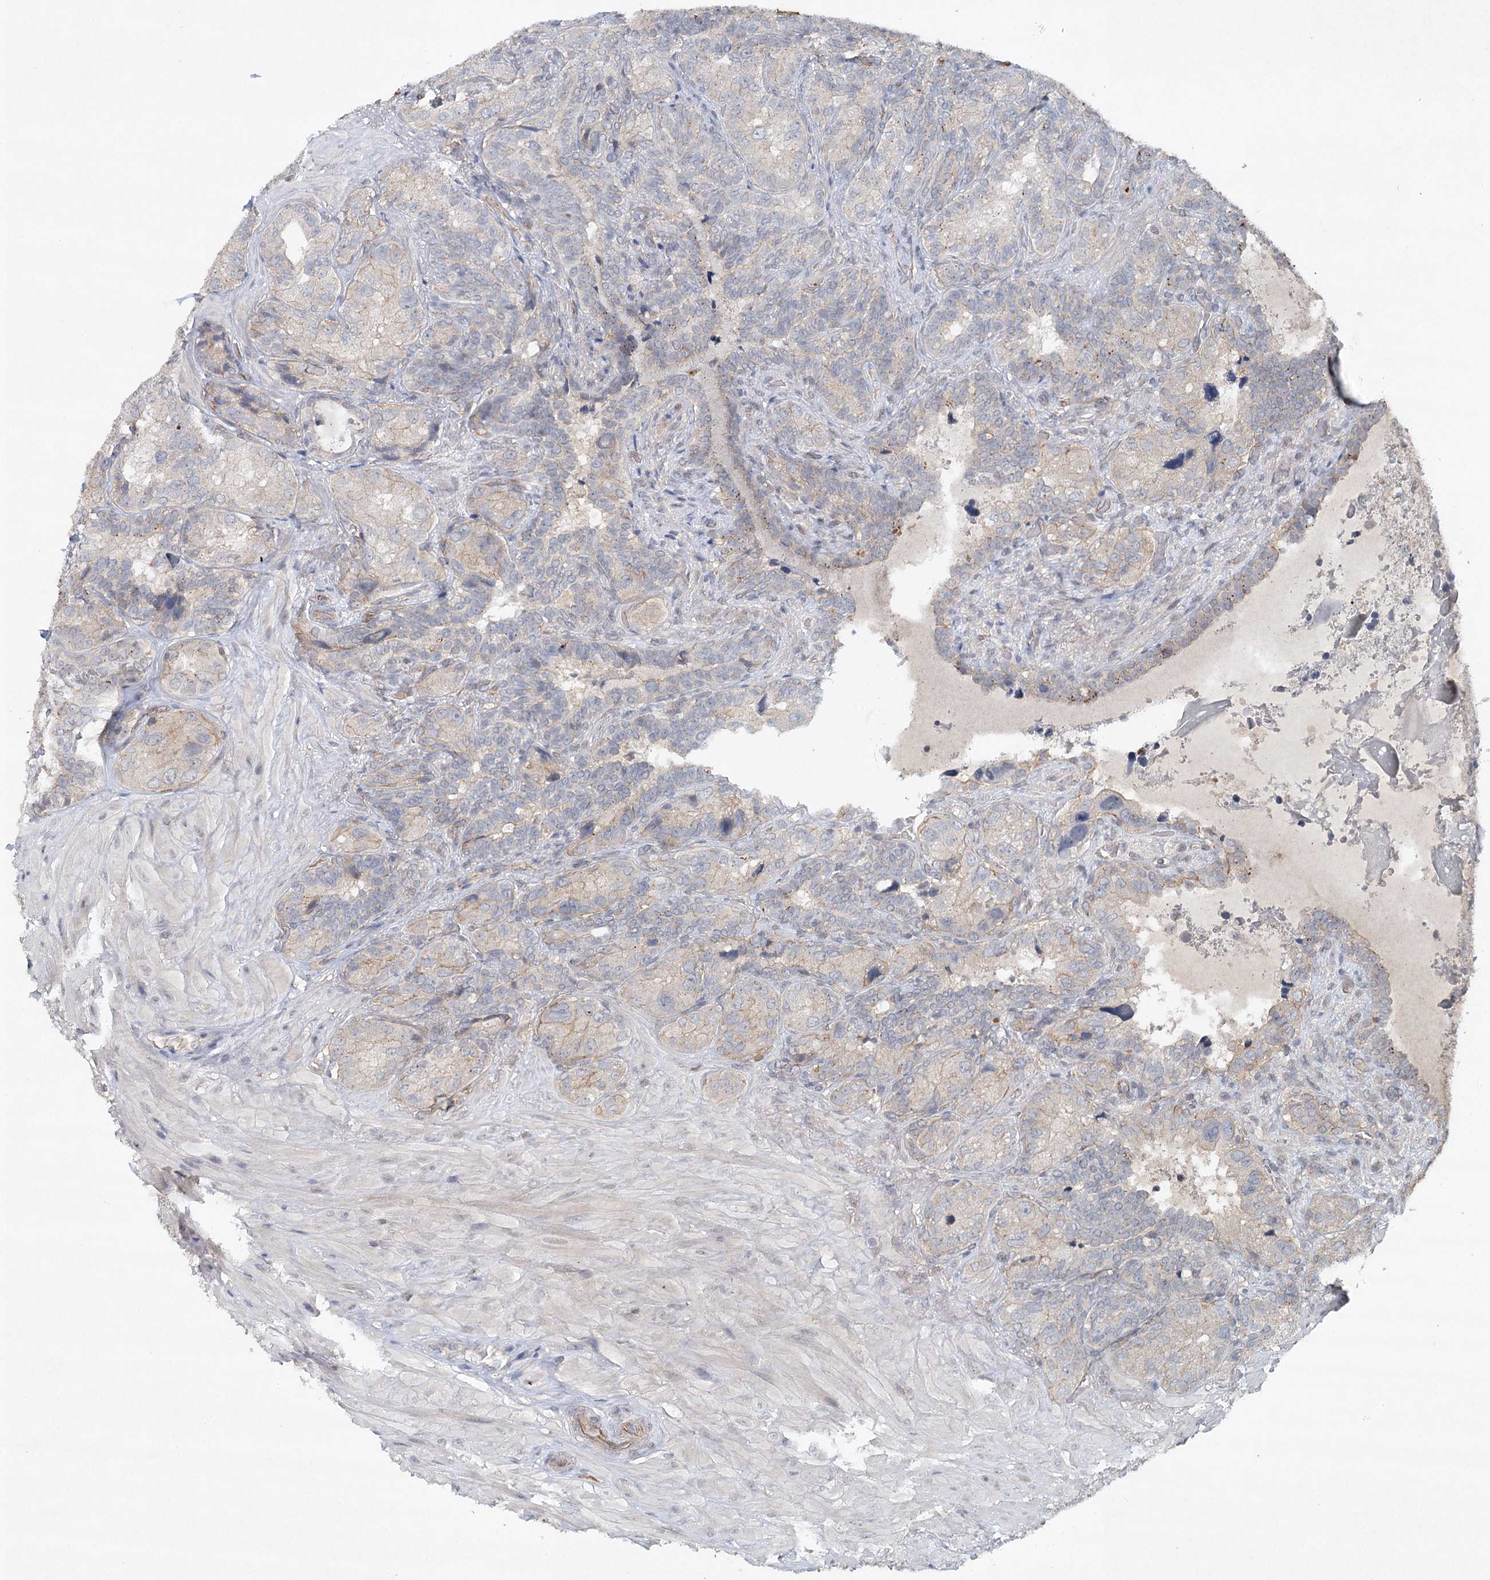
{"staining": {"intensity": "weak", "quantity": "<25%", "location": "cytoplasmic/membranous"}, "tissue": "seminal vesicle", "cell_type": "Glandular cells", "image_type": "normal", "snomed": [{"axis": "morphology", "description": "Normal tissue, NOS"}, {"axis": "topography", "description": "Seminal veicle"}, {"axis": "topography", "description": "Peripheral nerve tissue"}], "caption": "This is a histopathology image of immunohistochemistry (IHC) staining of benign seminal vesicle, which shows no positivity in glandular cells. (DAB (3,3'-diaminobenzidine) immunohistochemistry (IHC) with hematoxylin counter stain).", "gene": "SYNPO", "patient": {"sex": "male", "age": 67}}